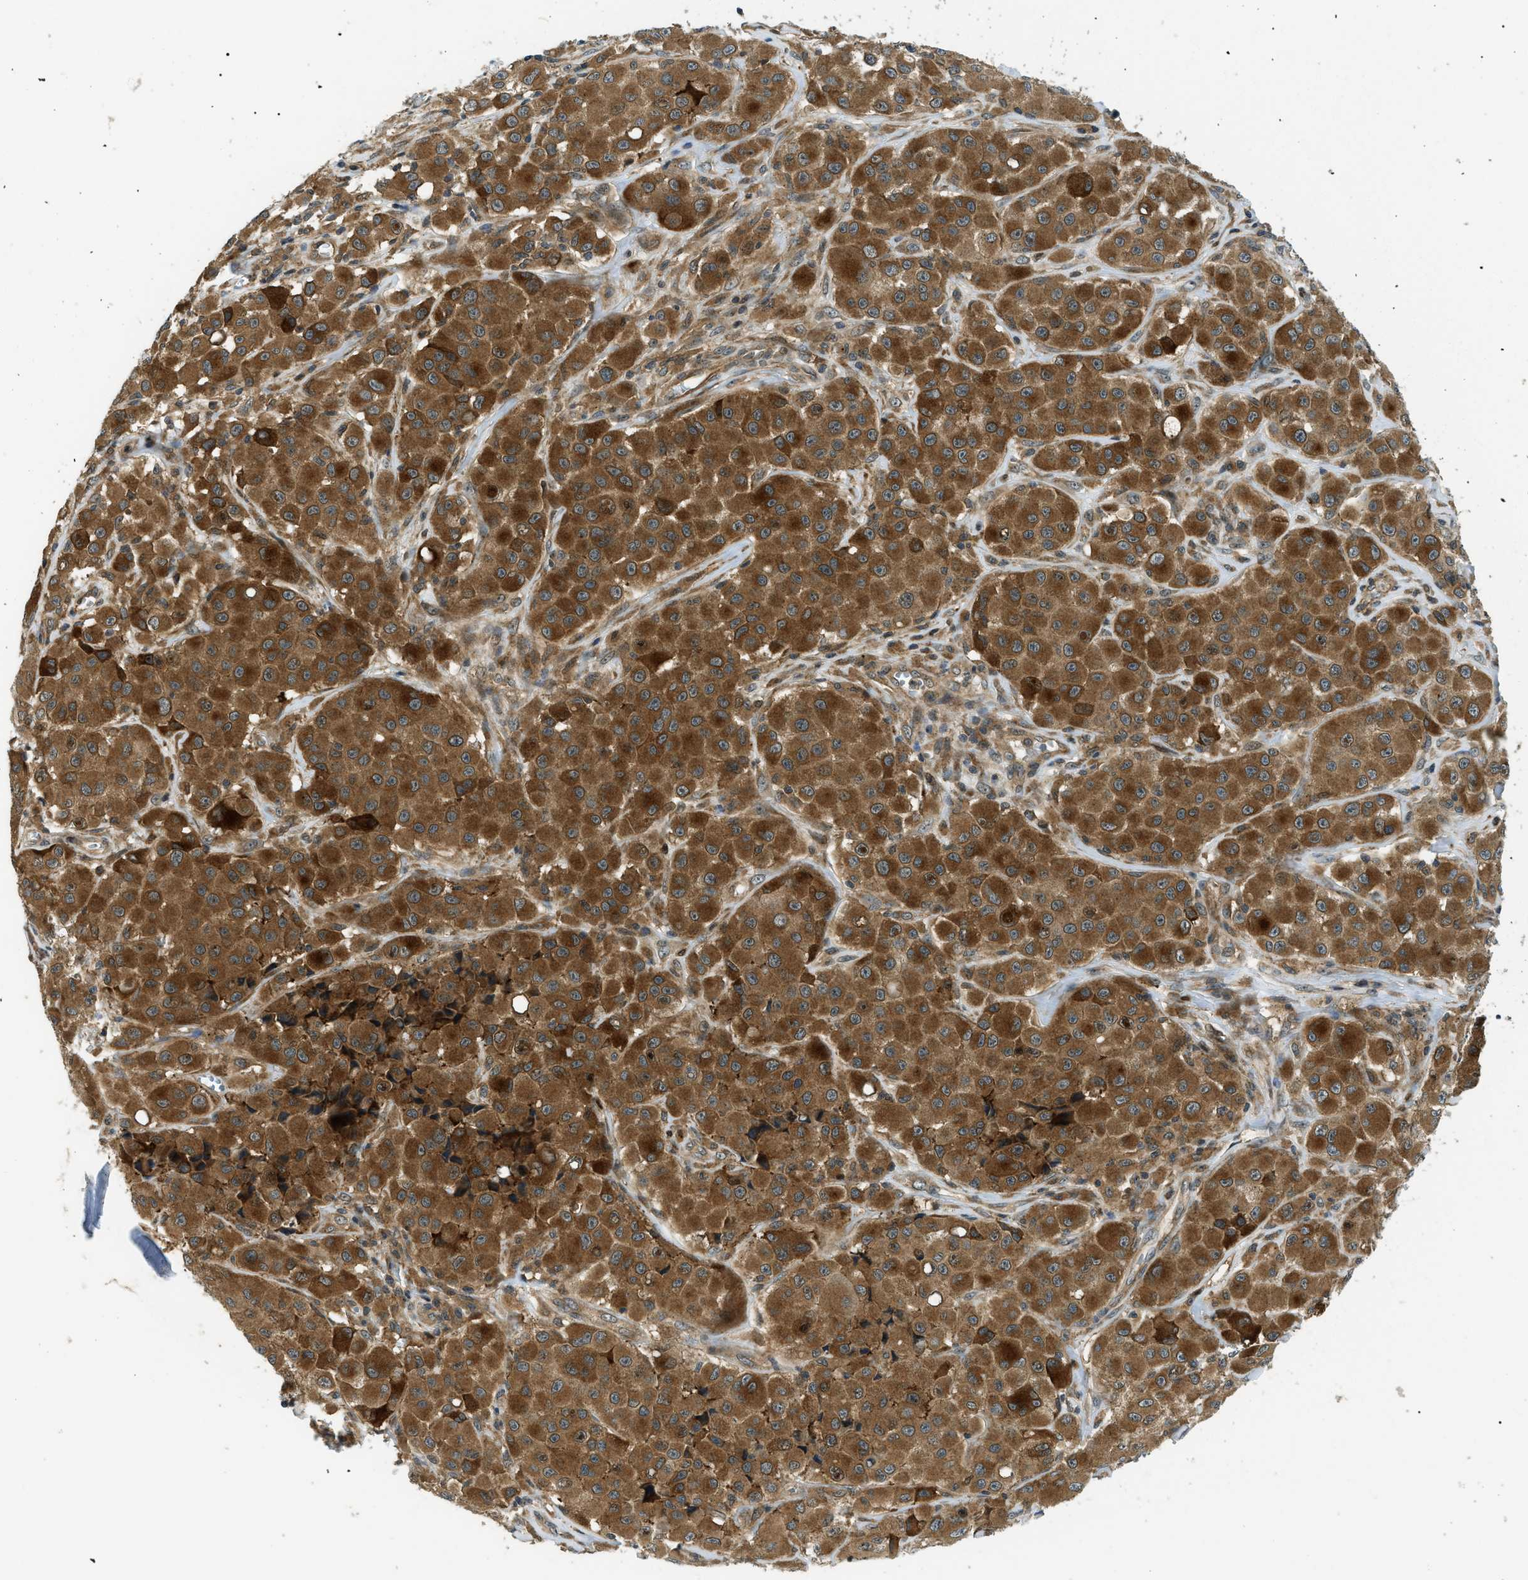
{"staining": {"intensity": "moderate", "quantity": ">75%", "location": "cytoplasmic/membranous"}, "tissue": "melanoma", "cell_type": "Tumor cells", "image_type": "cancer", "snomed": [{"axis": "morphology", "description": "Malignant melanoma, NOS"}, {"axis": "topography", "description": "Skin"}], "caption": "Tumor cells demonstrate moderate cytoplasmic/membranous expression in about >75% of cells in malignant melanoma.", "gene": "ATP6AP1", "patient": {"sex": "male", "age": 84}}